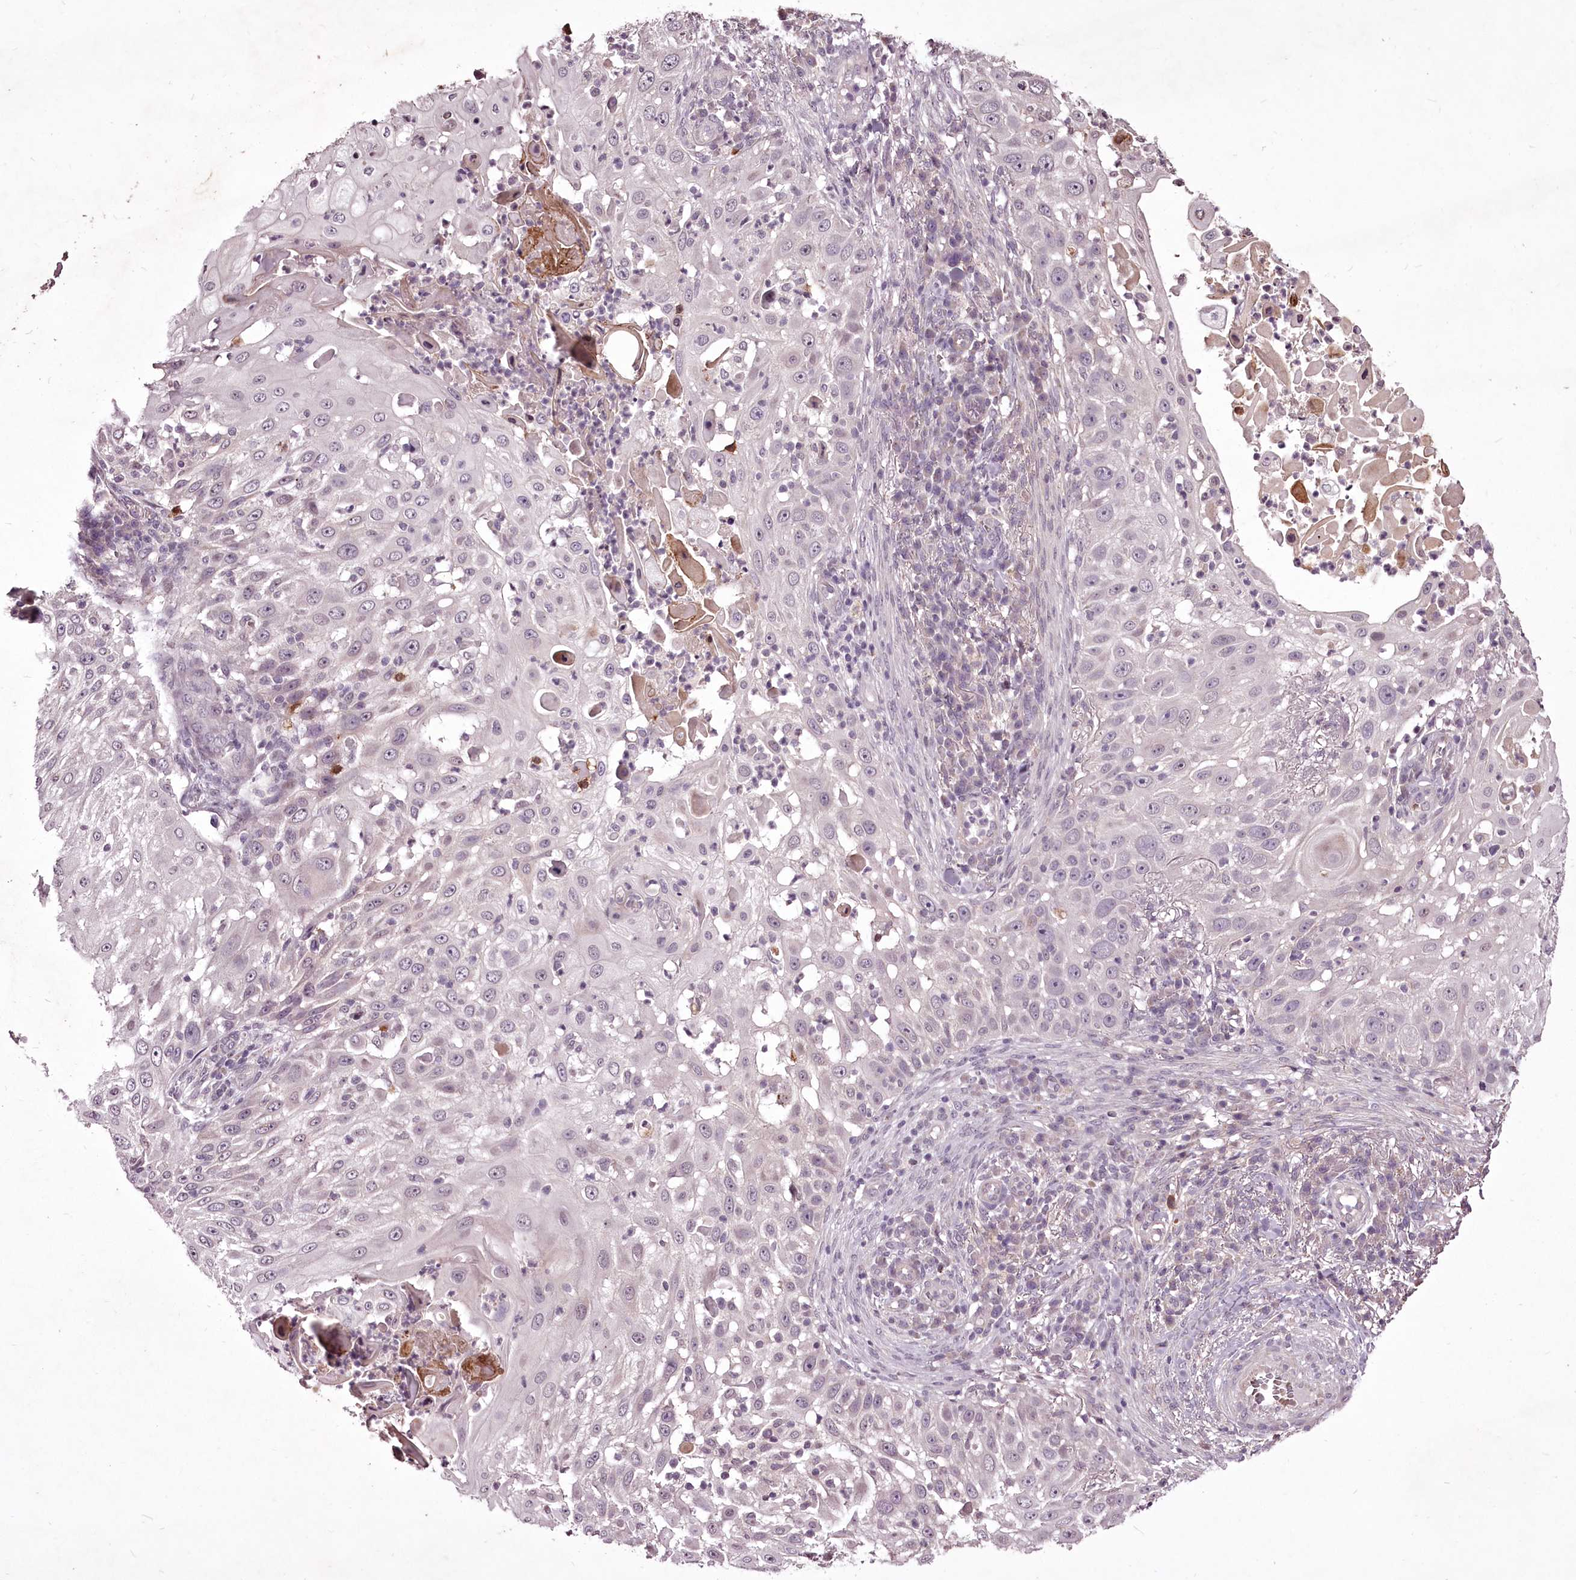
{"staining": {"intensity": "negative", "quantity": "none", "location": "none"}, "tissue": "skin cancer", "cell_type": "Tumor cells", "image_type": "cancer", "snomed": [{"axis": "morphology", "description": "Squamous cell carcinoma, NOS"}, {"axis": "topography", "description": "Skin"}], "caption": "High magnification brightfield microscopy of skin cancer stained with DAB (brown) and counterstained with hematoxylin (blue): tumor cells show no significant expression. (DAB immunohistochemistry visualized using brightfield microscopy, high magnification).", "gene": "ADRA1D", "patient": {"sex": "female", "age": 44}}